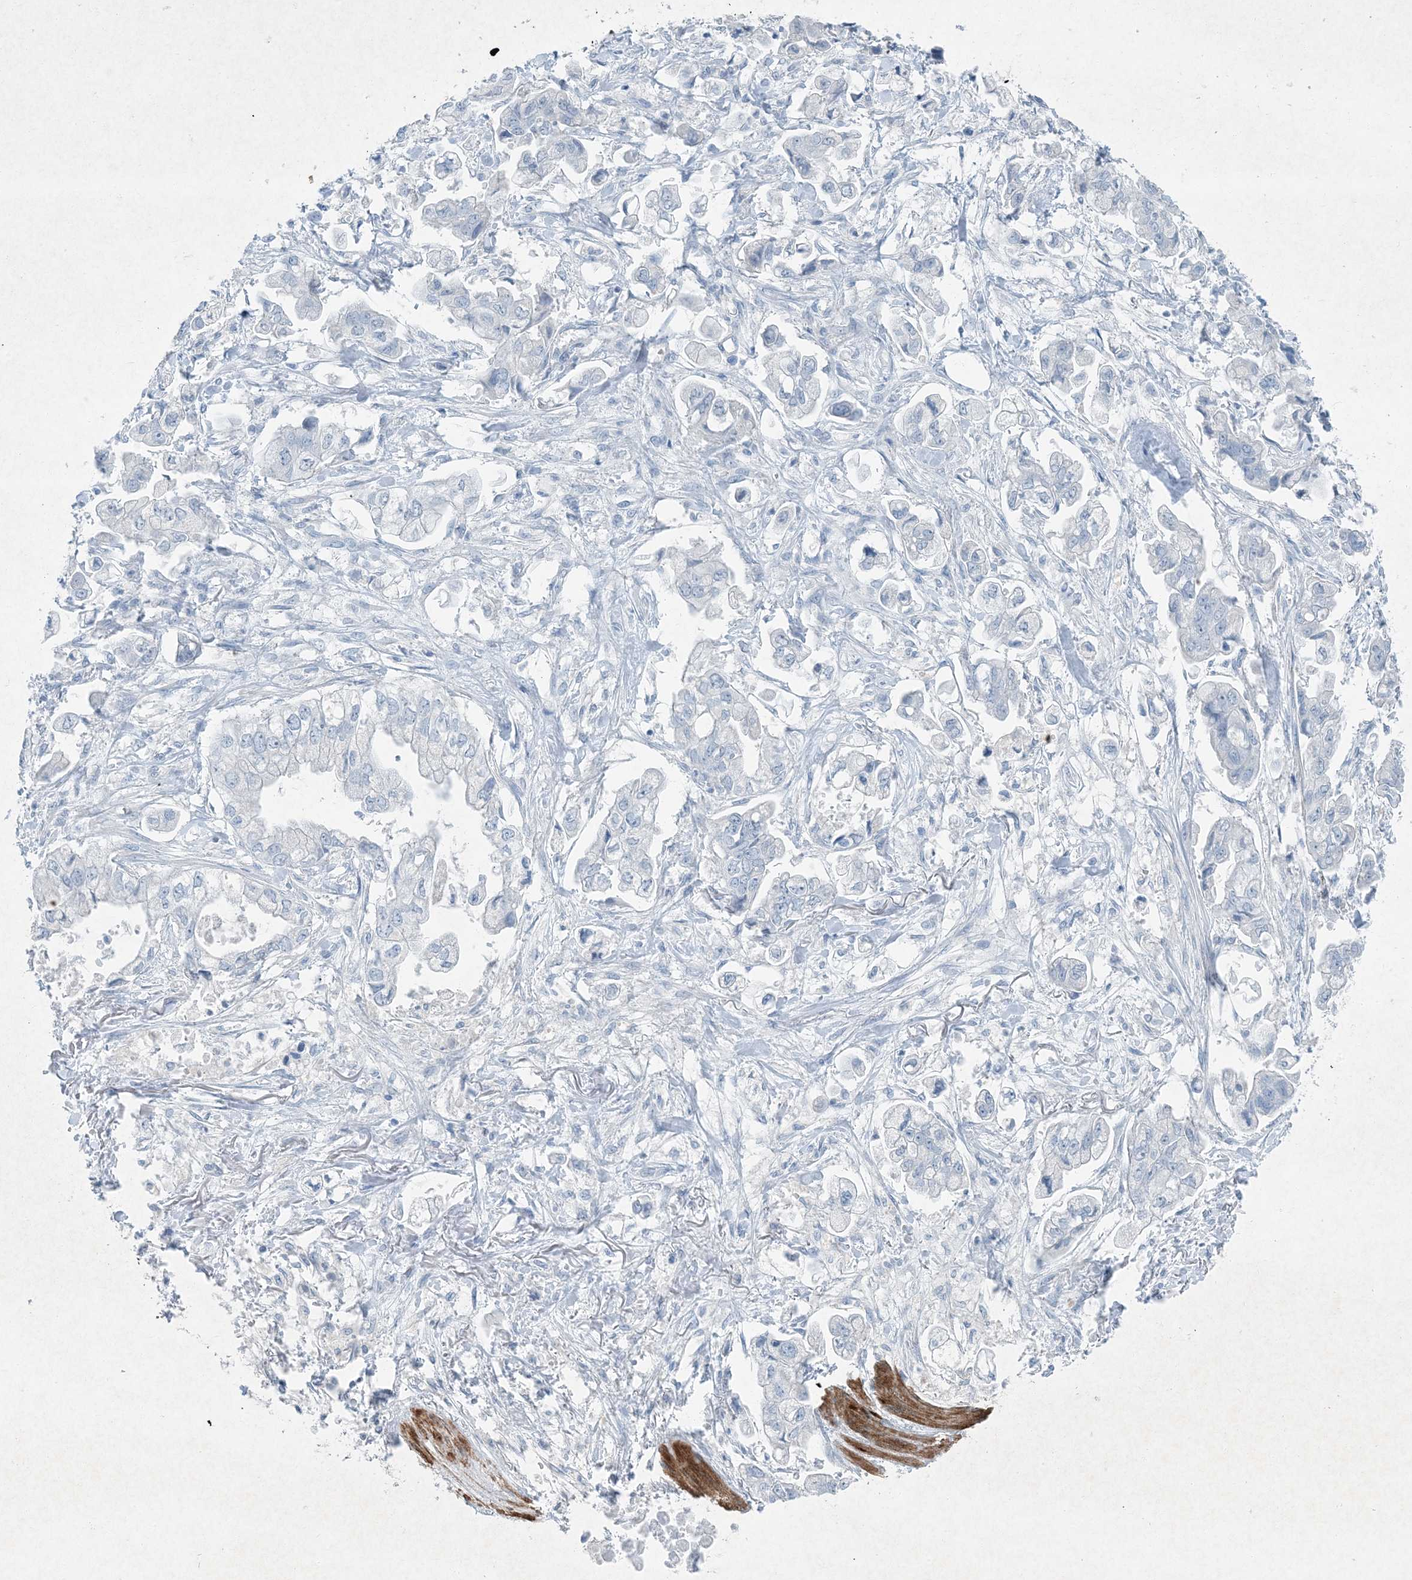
{"staining": {"intensity": "negative", "quantity": "none", "location": "none"}, "tissue": "stomach cancer", "cell_type": "Tumor cells", "image_type": "cancer", "snomed": [{"axis": "morphology", "description": "Adenocarcinoma, NOS"}, {"axis": "topography", "description": "Stomach"}], "caption": "A micrograph of adenocarcinoma (stomach) stained for a protein displays no brown staining in tumor cells. The staining is performed using DAB (3,3'-diaminobenzidine) brown chromogen with nuclei counter-stained in using hematoxylin.", "gene": "PGM5", "patient": {"sex": "male", "age": 62}}